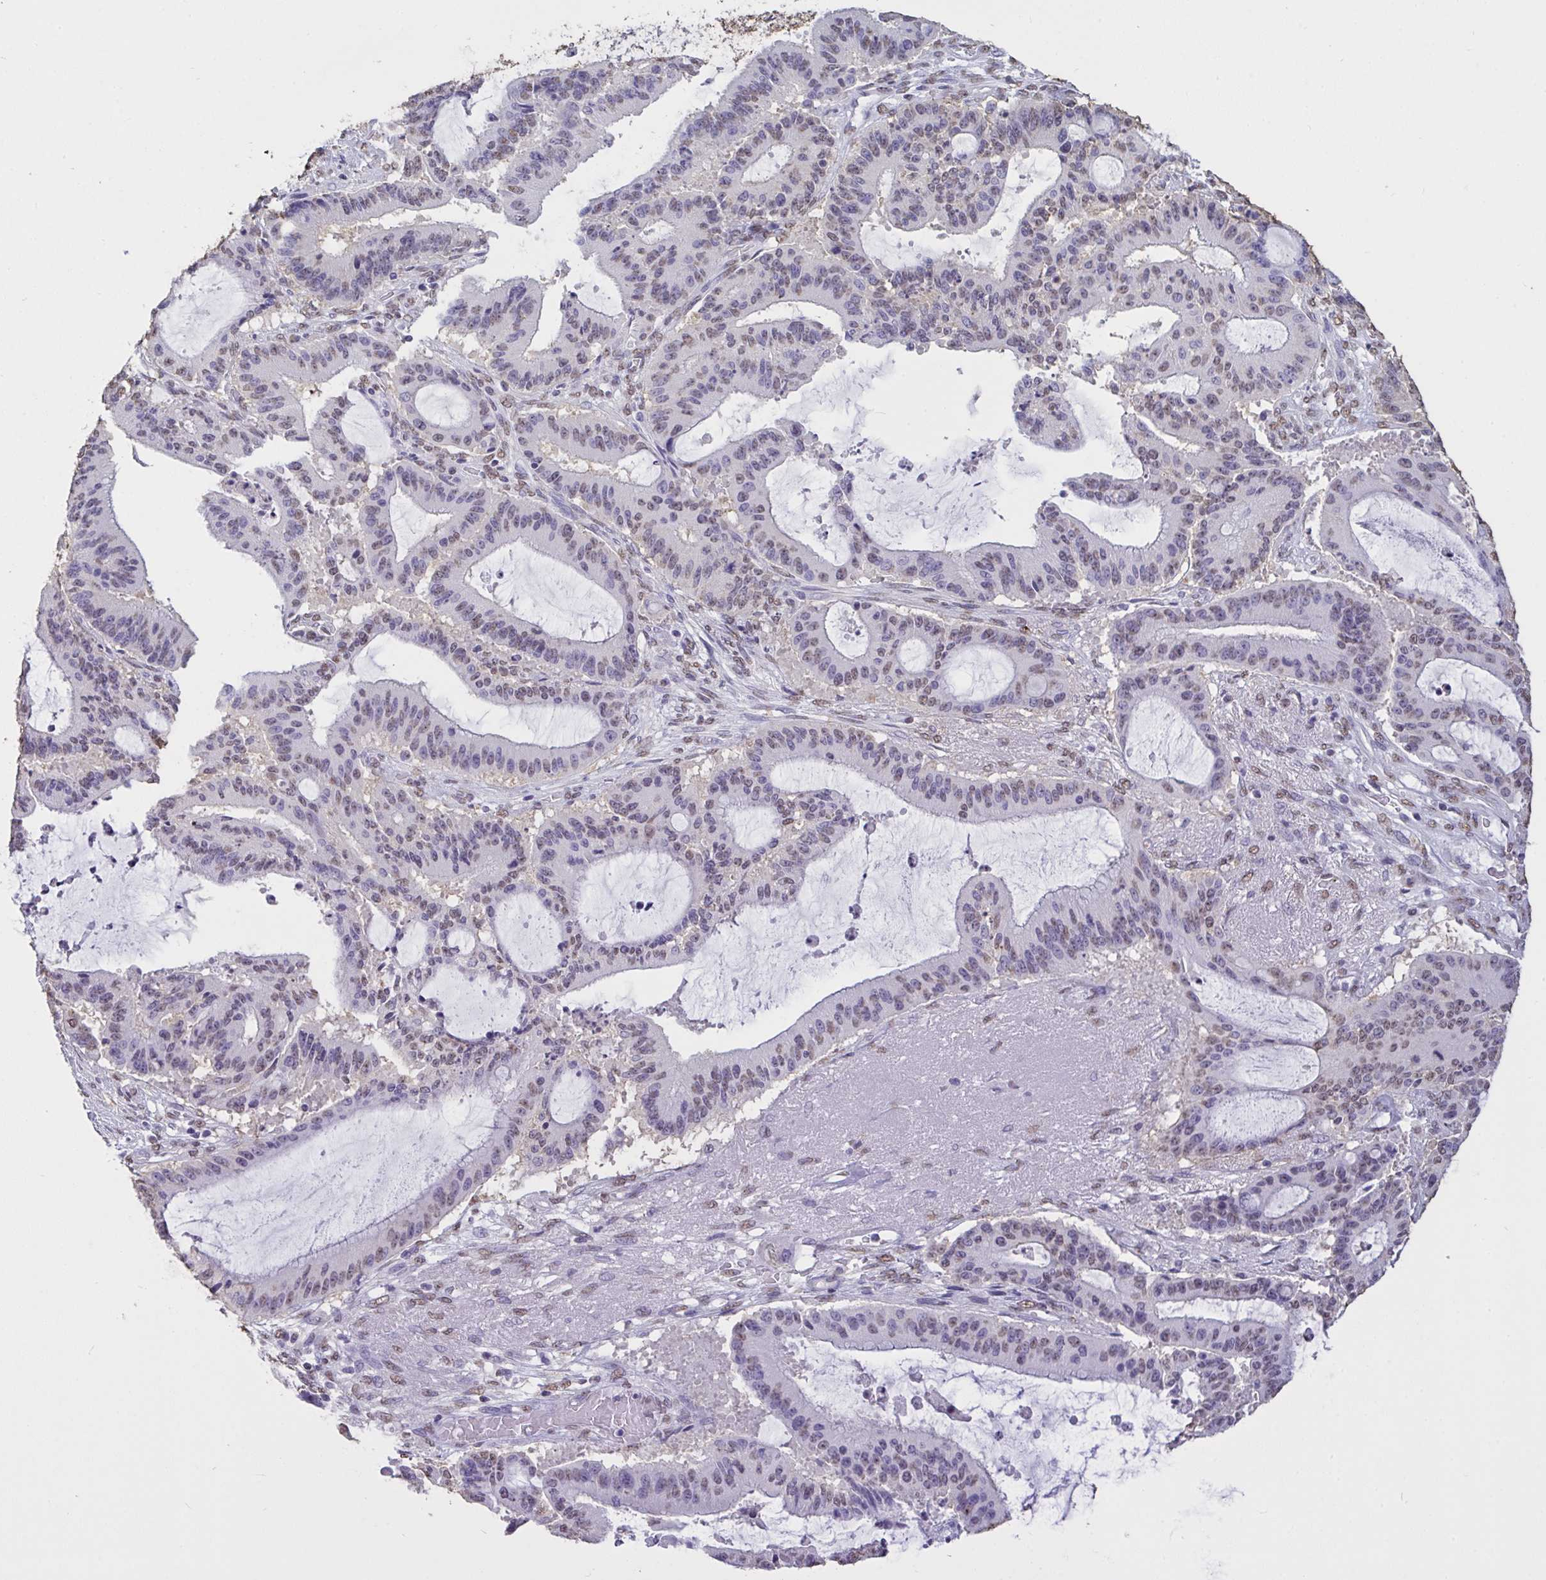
{"staining": {"intensity": "weak", "quantity": "<25%", "location": "nuclear"}, "tissue": "liver cancer", "cell_type": "Tumor cells", "image_type": "cancer", "snomed": [{"axis": "morphology", "description": "Normal tissue, NOS"}, {"axis": "morphology", "description": "Cholangiocarcinoma"}, {"axis": "topography", "description": "Liver"}, {"axis": "topography", "description": "Peripheral nerve tissue"}], "caption": "IHC image of liver cancer (cholangiocarcinoma) stained for a protein (brown), which reveals no staining in tumor cells. (Brightfield microscopy of DAB immunohistochemistry (IHC) at high magnification).", "gene": "SEMA6B", "patient": {"sex": "female", "age": 73}}